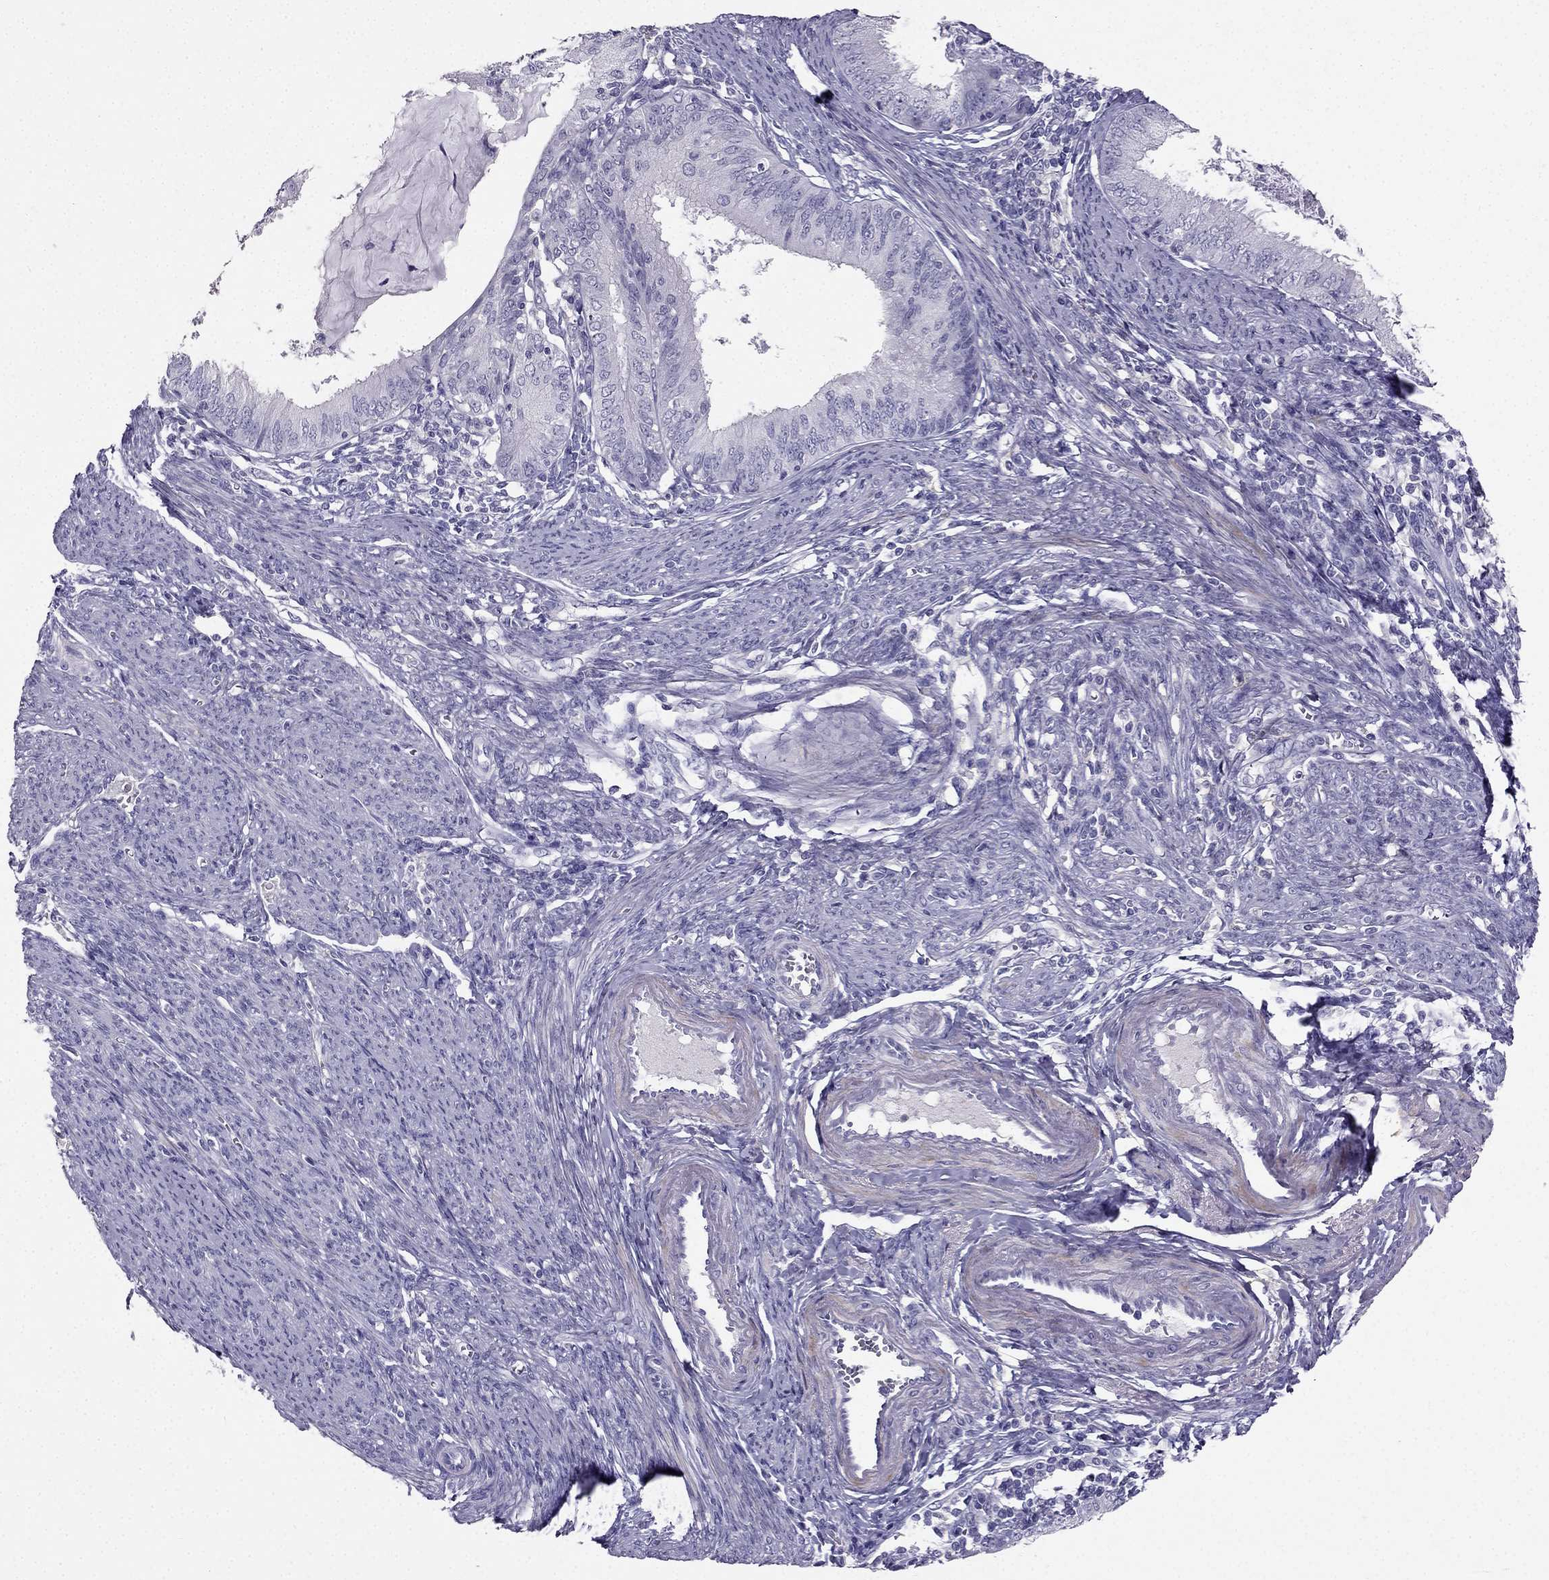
{"staining": {"intensity": "negative", "quantity": "none", "location": "none"}, "tissue": "endometrial cancer", "cell_type": "Tumor cells", "image_type": "cancer", "snomed": [{"axis": "morphology", "description": "Adenocarcinoma, NOS"}, {"axis": "topography", "description": "Endometrium"}], "caption": "Protein analysis of adenocarcinoma (endometrial) reveals no significant expression in tumor cells.", "gene": "LMTK3", "patient": {"sex": "female", "age": 57}}